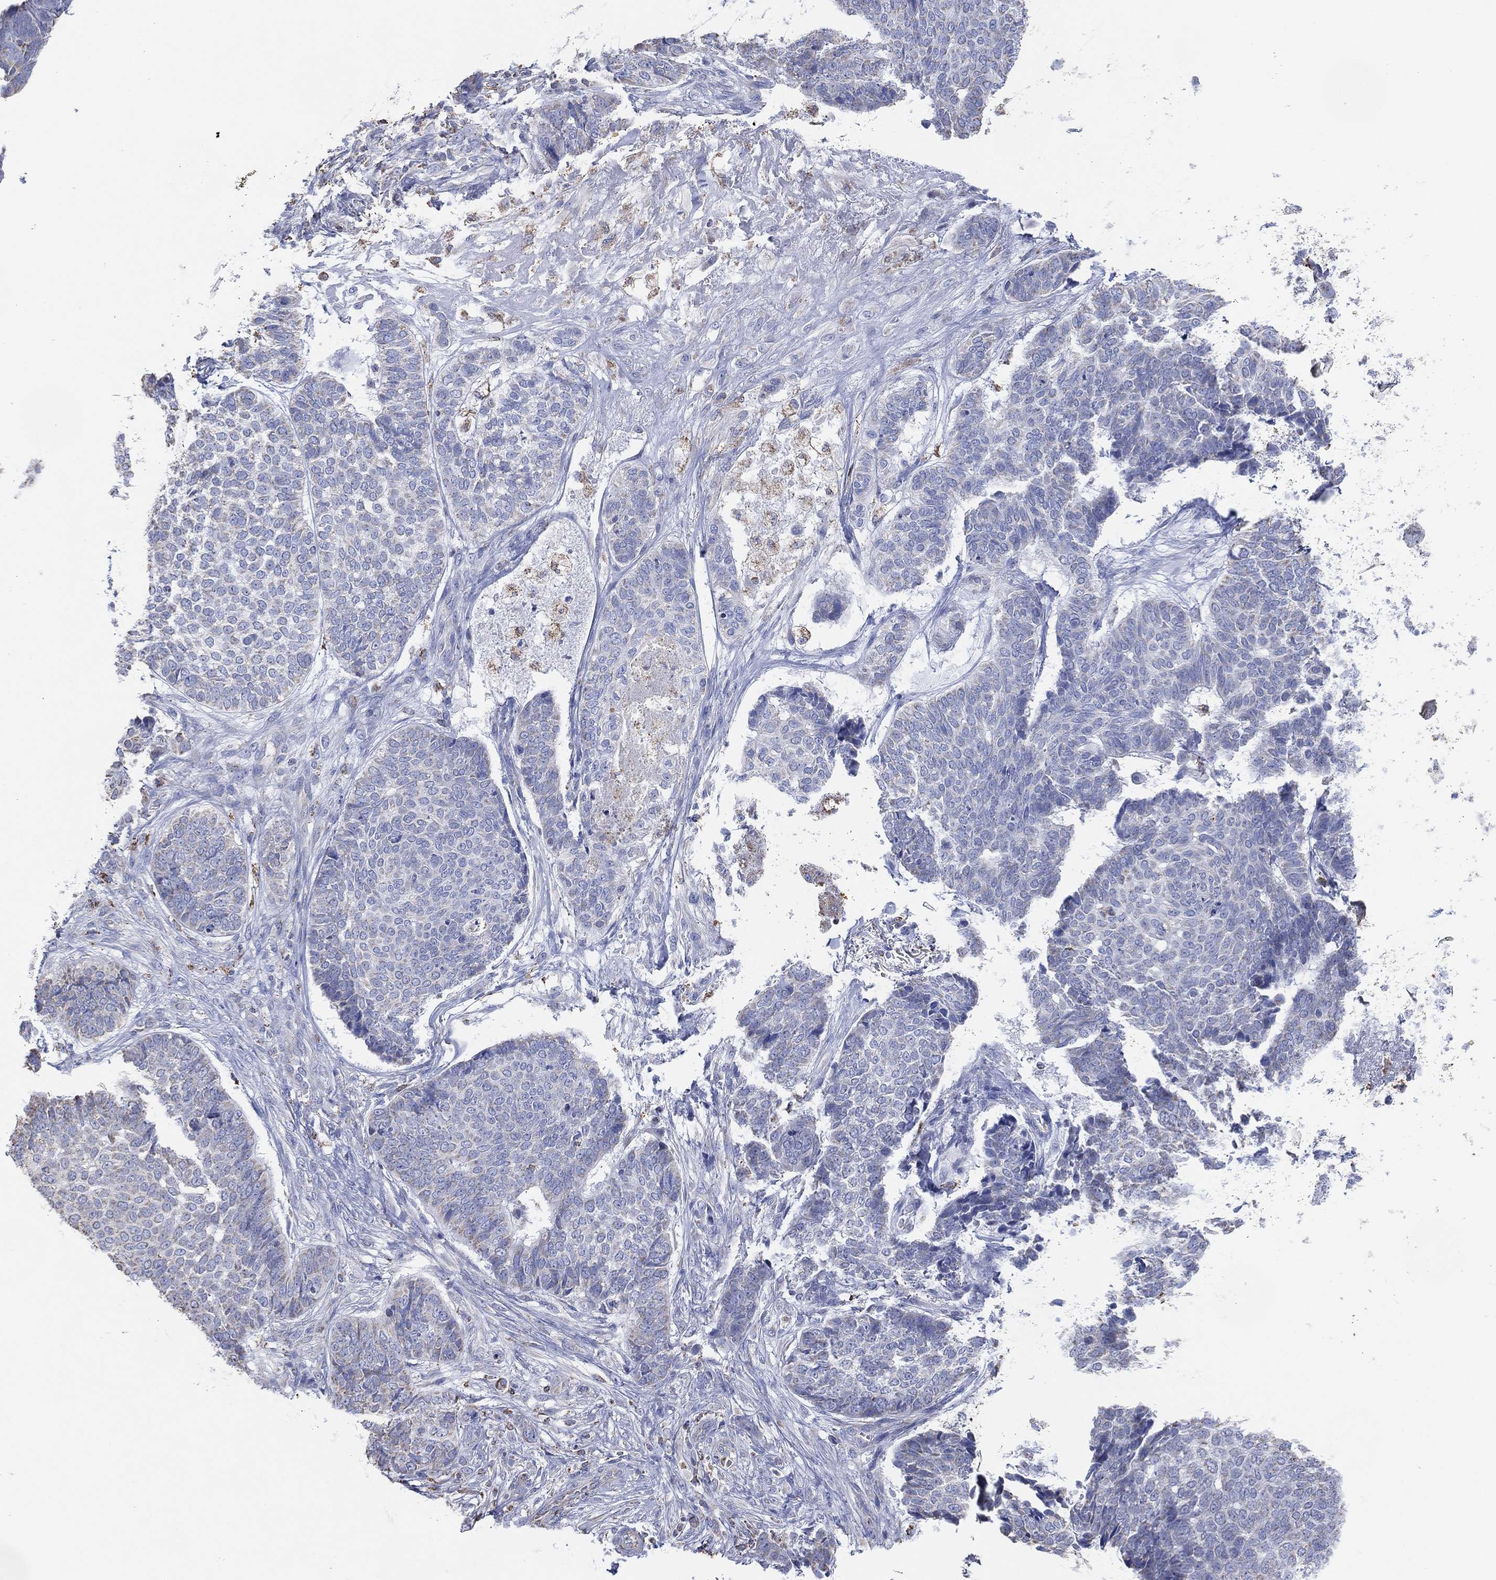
{"staining": {"intensity": "negative", "quantity": "none", "location": "none"}, "tissue": "skin cancer", "cell_type": "Tumor cells", "image_type": "cancer", "snomed": [{"axis": "morphology", "description": "Basal cell carcinoma"}, {"axis": "topography", "description": "Skin"}], "caption": "Tumor cells are negative for brown protein staining in skin cancer (basal cell carcinoma).", "gene": "CFTR", "patient": {"sex": "male", "age": 86}}